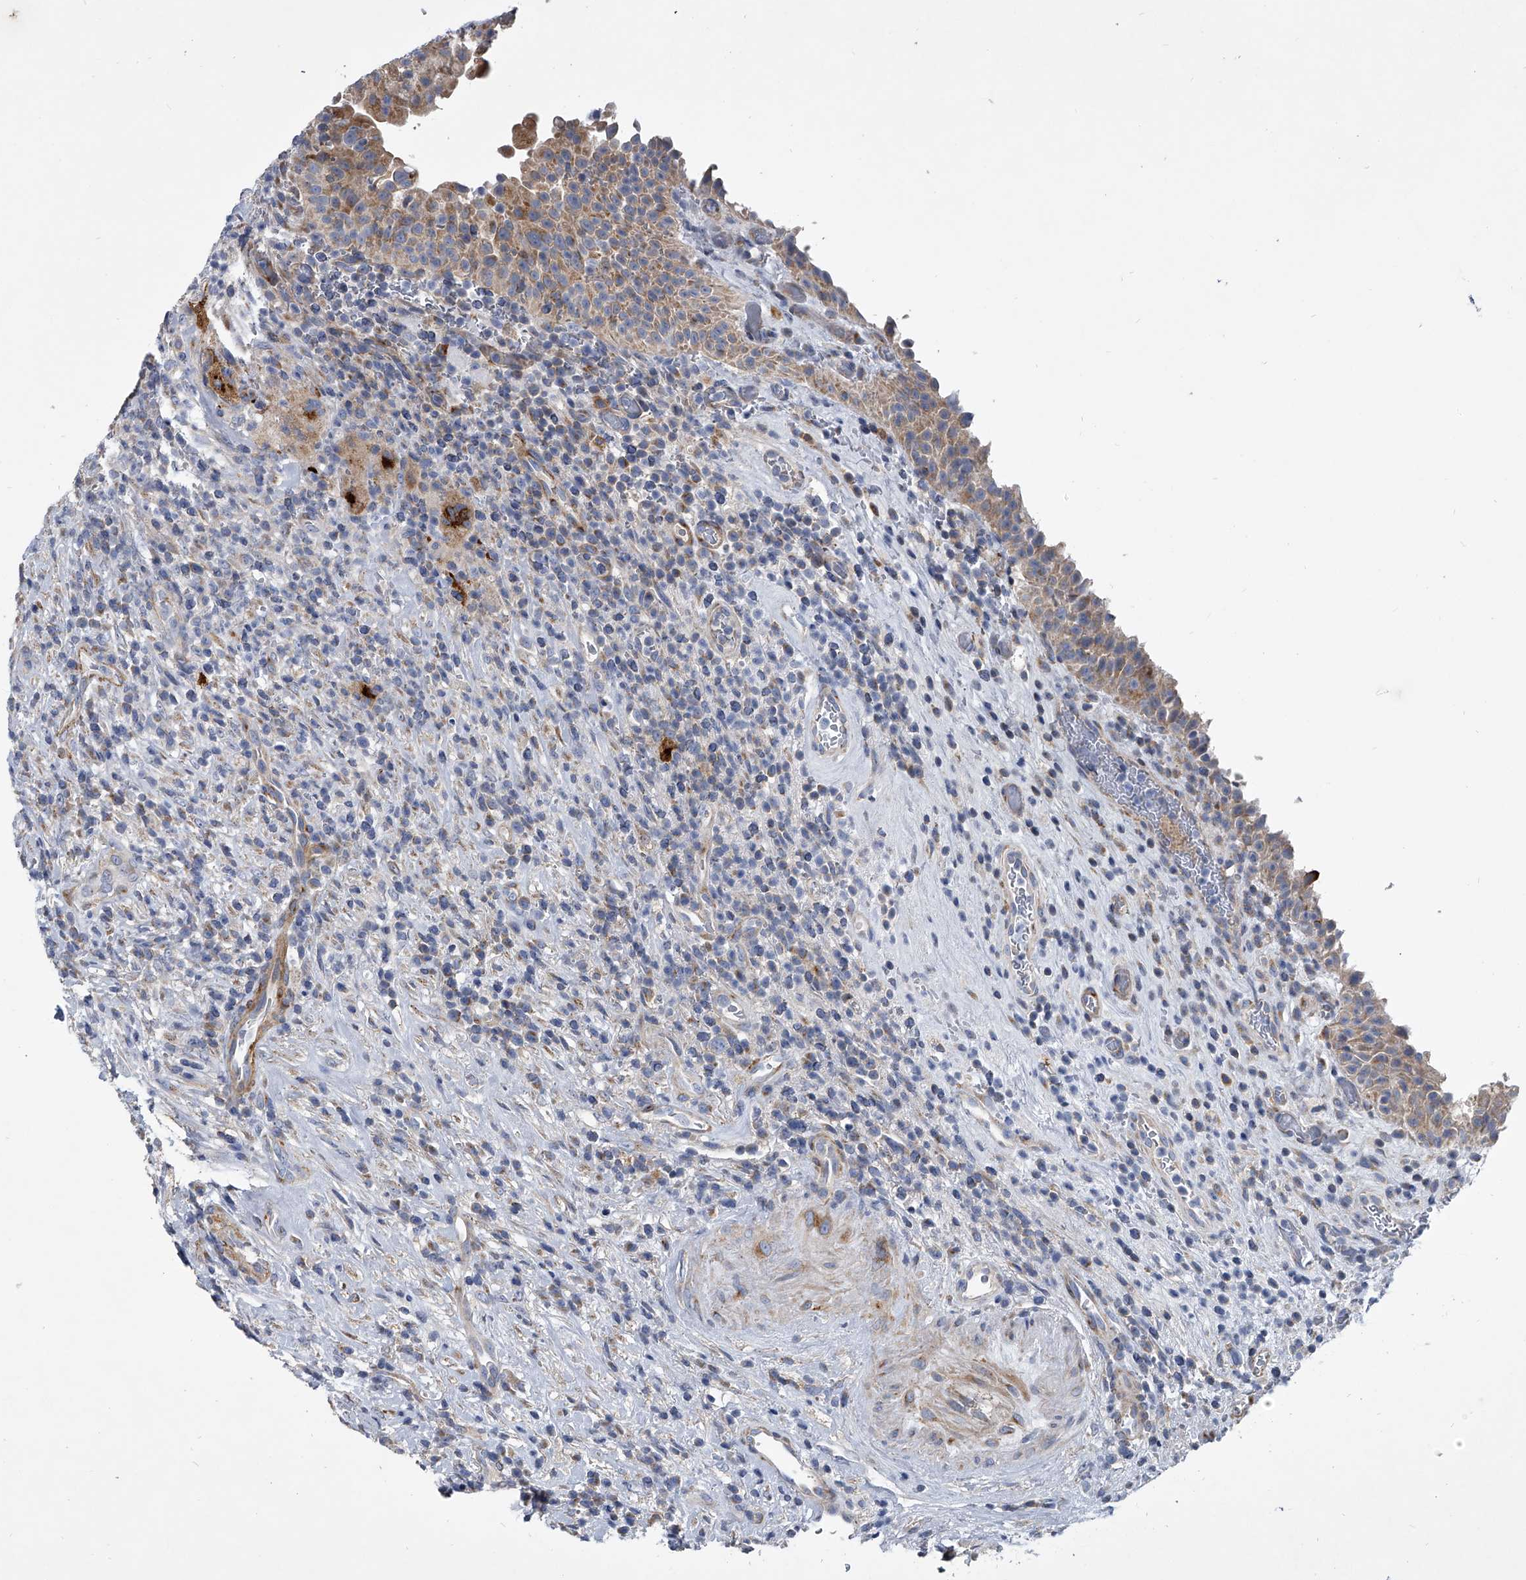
{"staining": {"intensity": "weak", "quantity": ">75%", "location": "cytoplasmic/membranous"}, "tissue": "urinary bladder", "cell_type": "Urothelial cells", "image_type": "normal", "snomed": [{"axis": "morphology", "description": "Normal tissue, NOS"}, {"axis": "morphology", "description": "Inflammation, NOS"}, {"axis": "topography", "description": "Urinary bladder"}], "caption": "Immunohistochemical staining of benign urinary bladder exhibits weak cytoplasmic/membranous protein positivity in approximately >75% of urothelial cells. The staining was performed using DAB to visualize the protein expression in brown, while the nuclei were stained in blue with hematoxylin (Magnification: 20x).", "gene": "SPP1", "patient": {"sex": "female", "age": 75}}